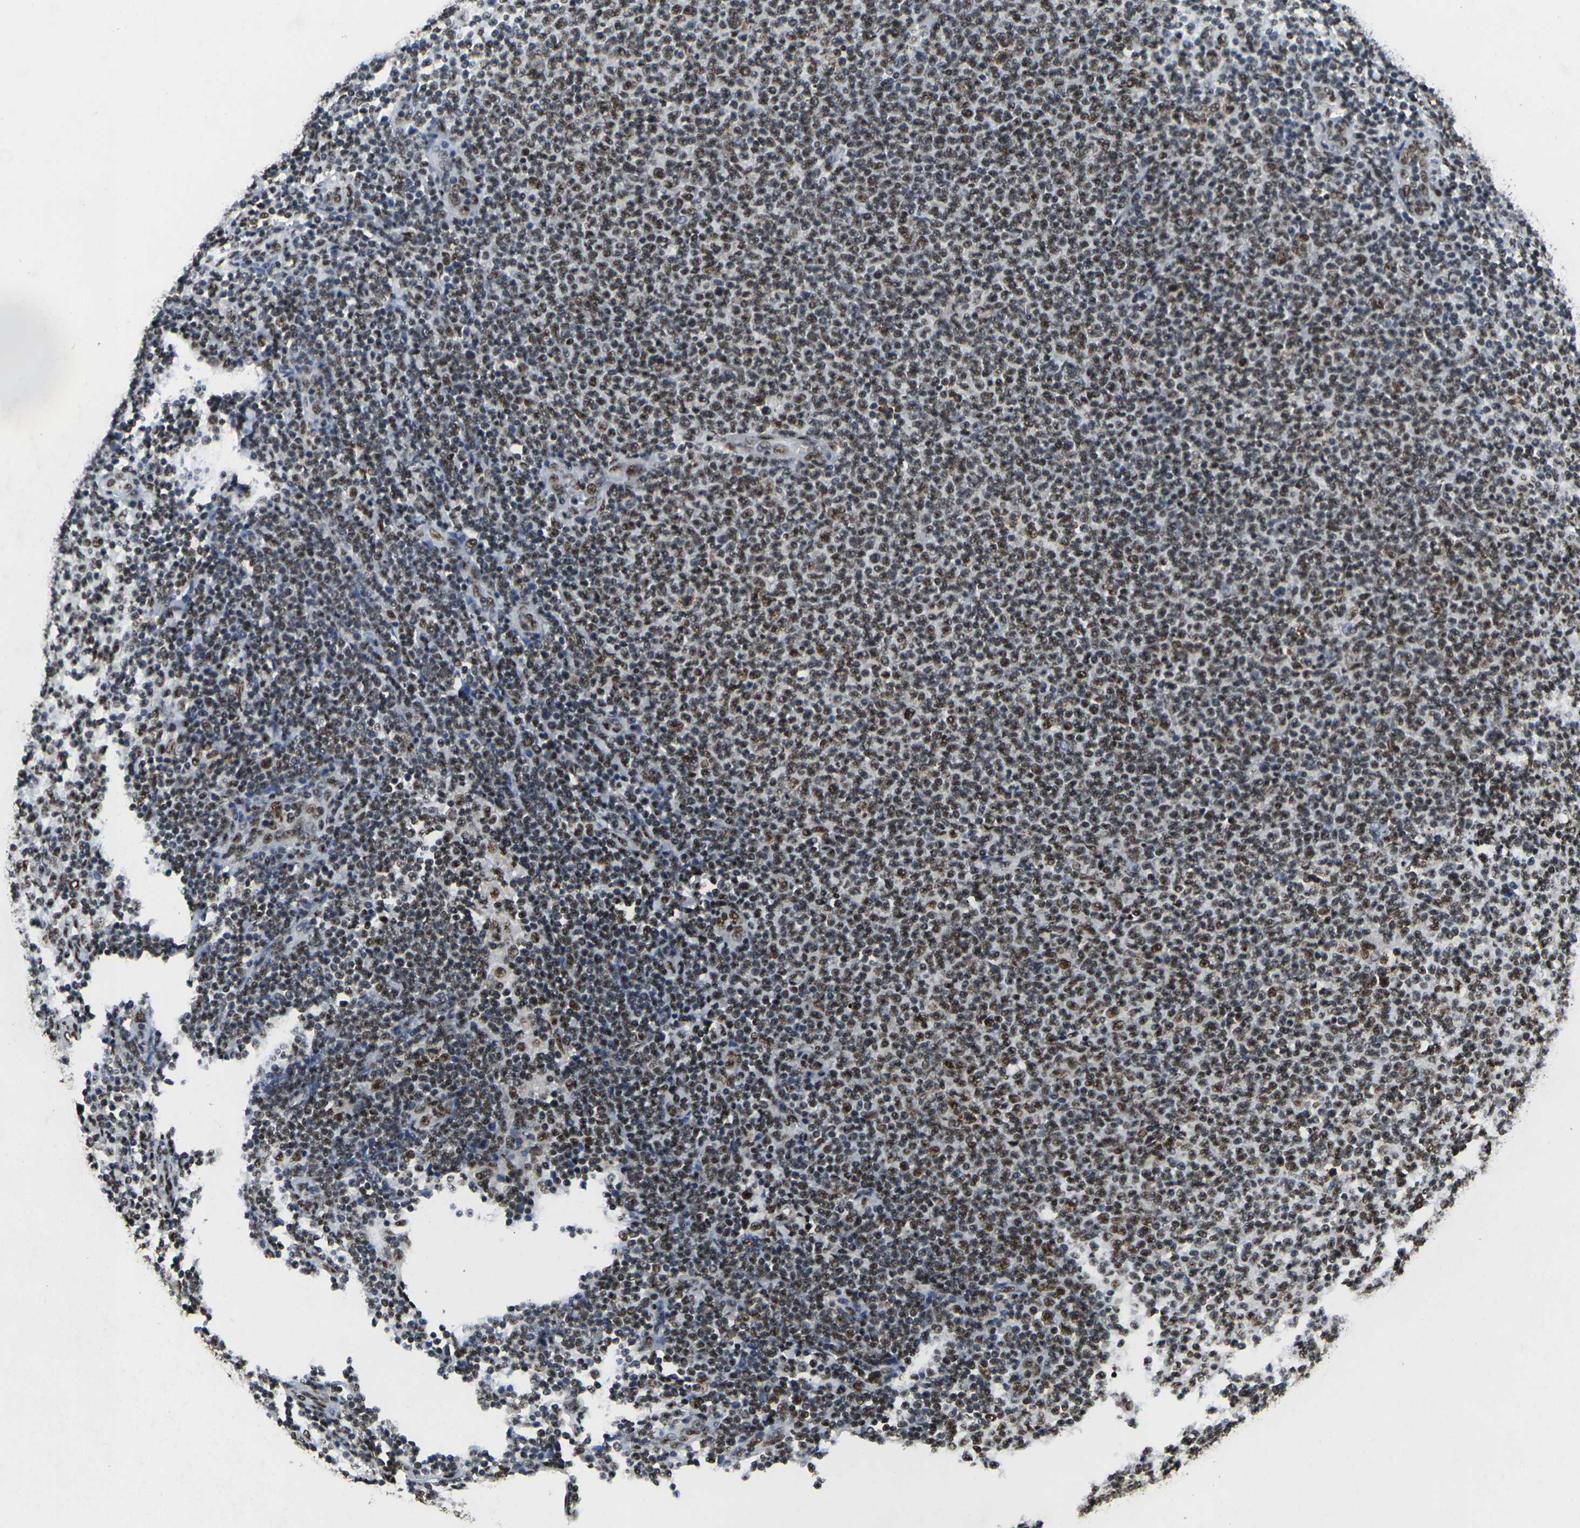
{"staining": {"intensity": "moderate", "quantity": ">75%", "location": "nuclear"}, "tissue": "lymphoma", "cell_type": "Tumor cells", "image_type": "cancer", "snomed": [{"axis": "morphology", "description": "Malignant lymphoma, non-Hodgkin's type, Low grade"}, {"axis": "topography", "description": "Lymph node"}], "caption": "An image of human lymphoma stained for a protein exhibits moderate nuclear brown staining in tumor cells.", "gene": "SMARCC1", "patient": {"sex": "male", "age": 66}}